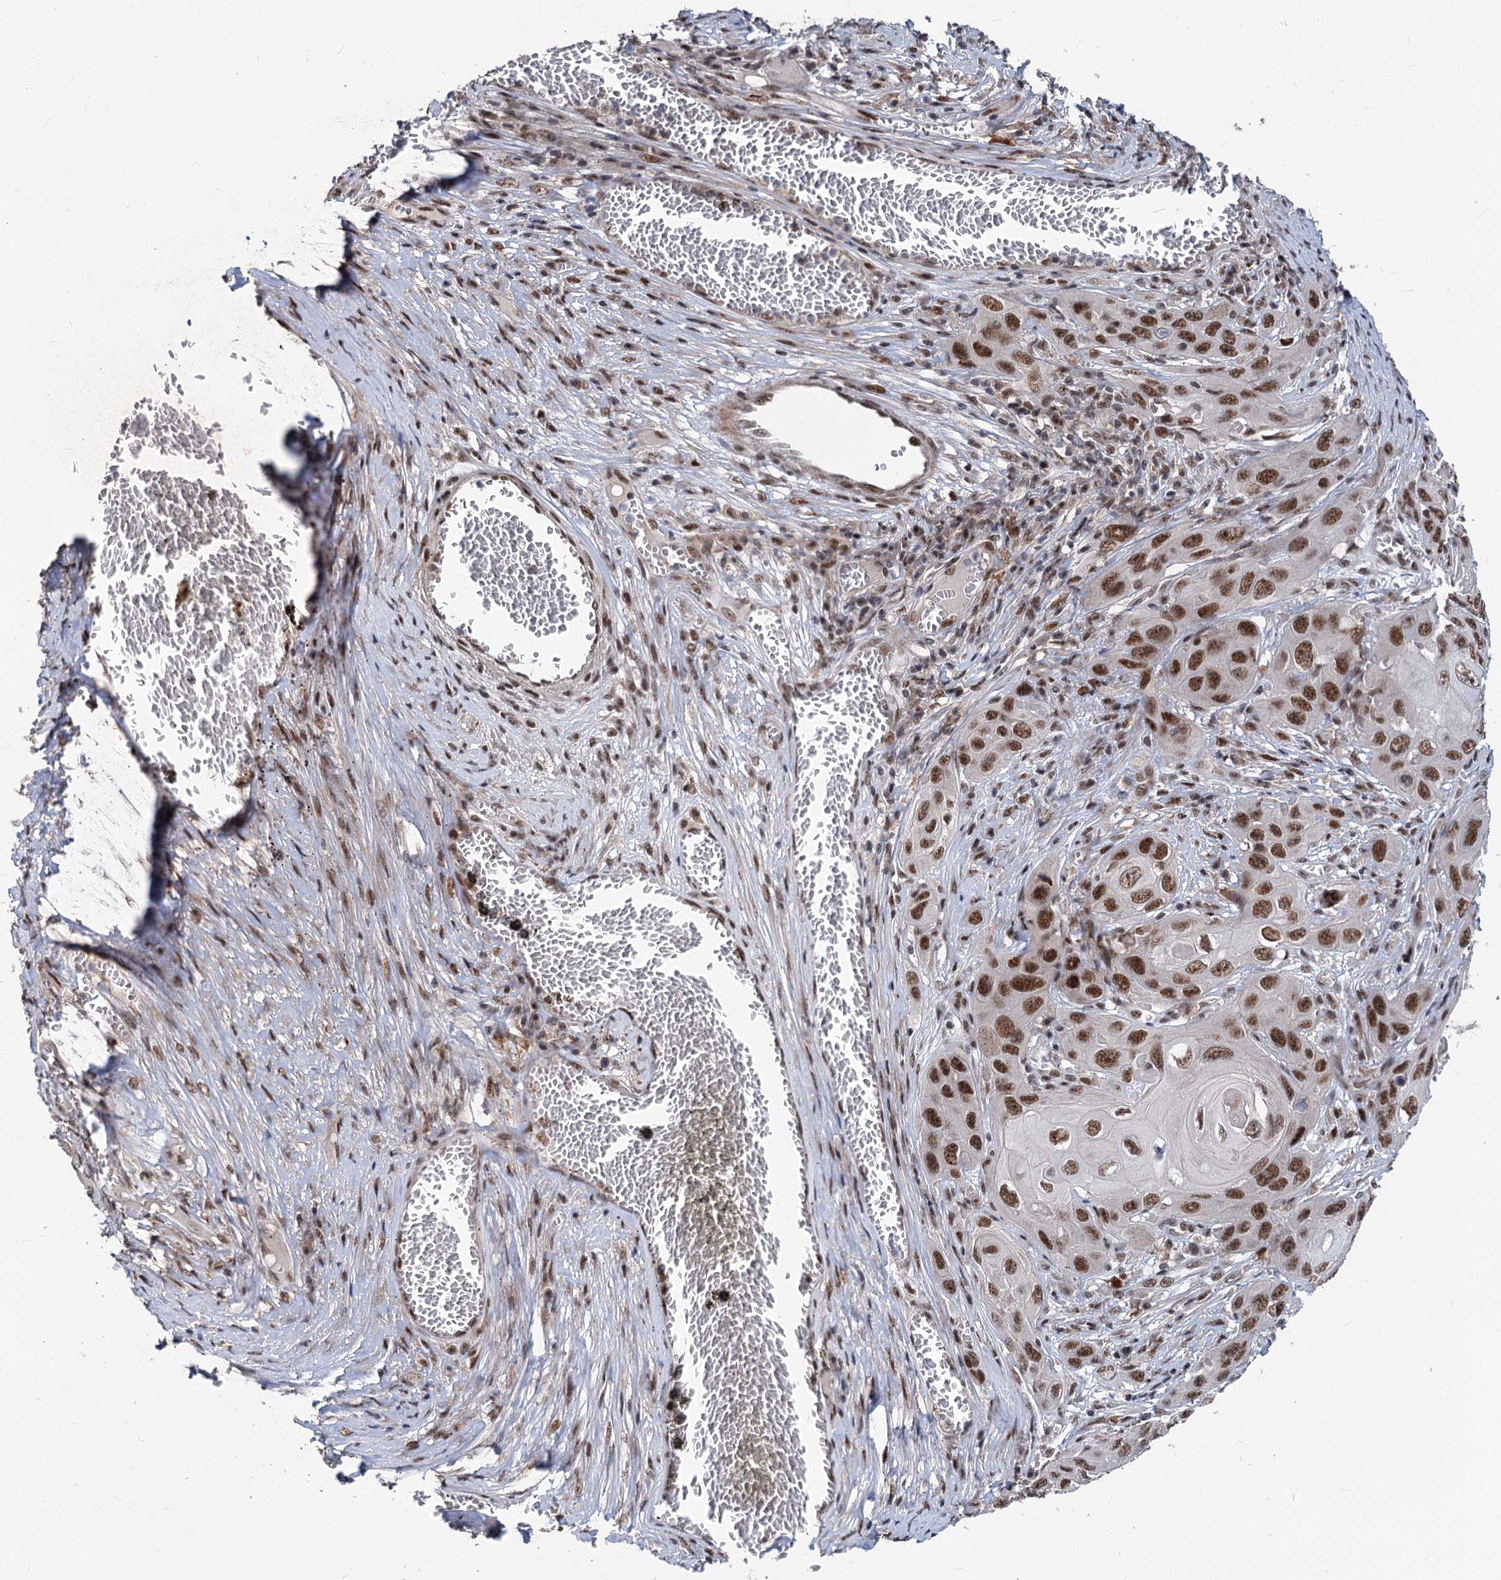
{"staining": {"intensity": "moderate", "quantity": ">75%", "location": "nuclear"}, "tissue": "skin cancer", "cell_type": "Tumor cells", "image_type": "cancer", "snomed": [{"axis": "morphology", "description": "Squamous cell carcinoma, NOS"}, {"axis": "topography", "description": "Skin"}], "caption": "Approximately >75% of tumor cells in skin squamous cell carcinoma demonstrate moderate nuclear protein expression as visualized by brown immunohistochemical staining.", "gene": "PHF8", "patient": {"sex": "male", "age": 55}}